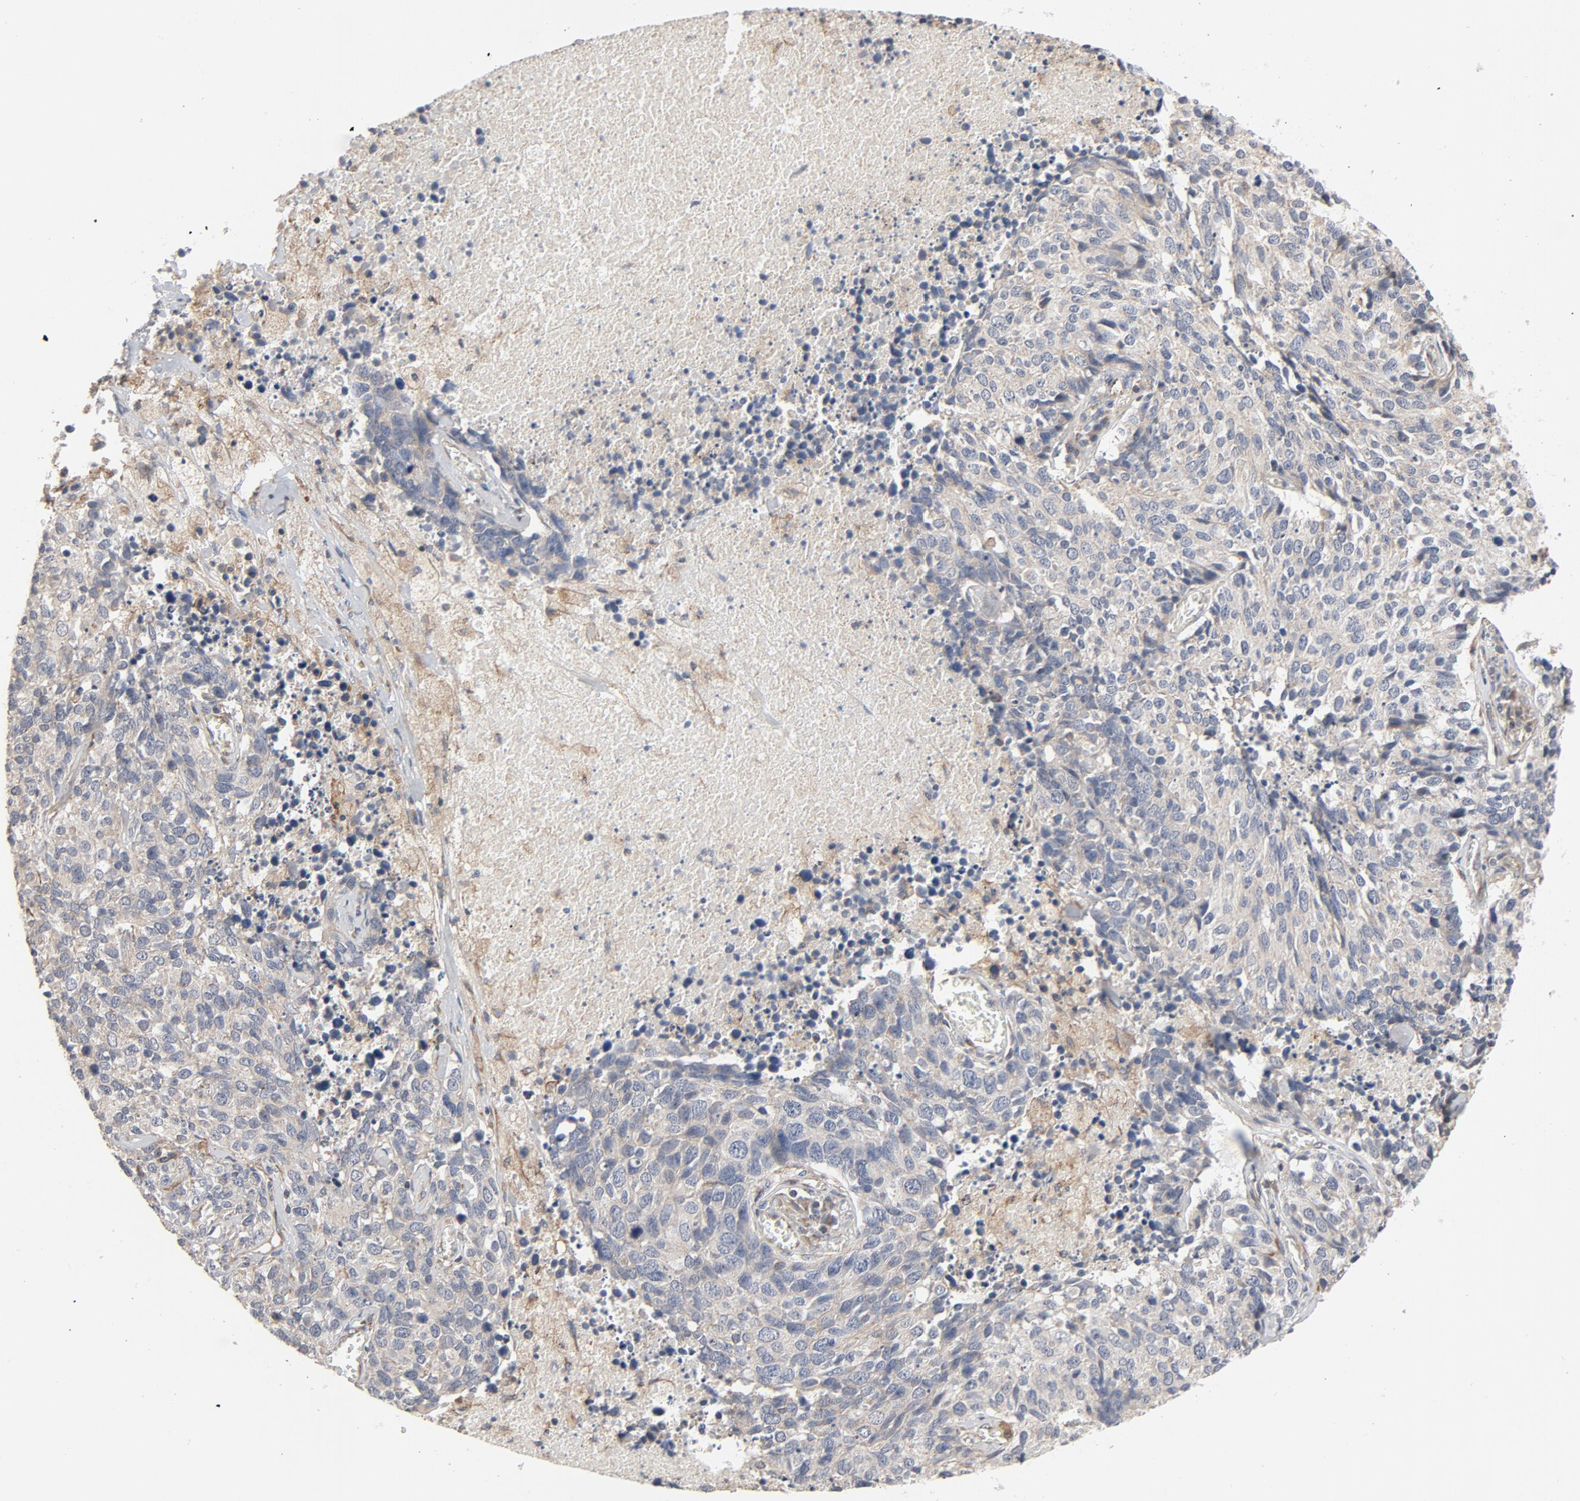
{"staining": {"intensity": "weak", "quantity": "25%-75%", "location": "cytoplasmic/membranous"}, "tissue": "lung cancer", "cell_type": "Tumor cells", "image_type": "cancer", "snomed": [{"axis": "morphology", "description": "Neoplasm, malignant, NOS"}, {"axis": "topography", "description": "Lung"}], "caption": "Lung cancer (malignant neoplasm) stained for a protein (brown) displays weak cytoplasmic/membranous positive expression in approximately 25%-75% of tumor cells.", "gene": "TRIOBP", "patient": {"sex": "female", "age": 76}}